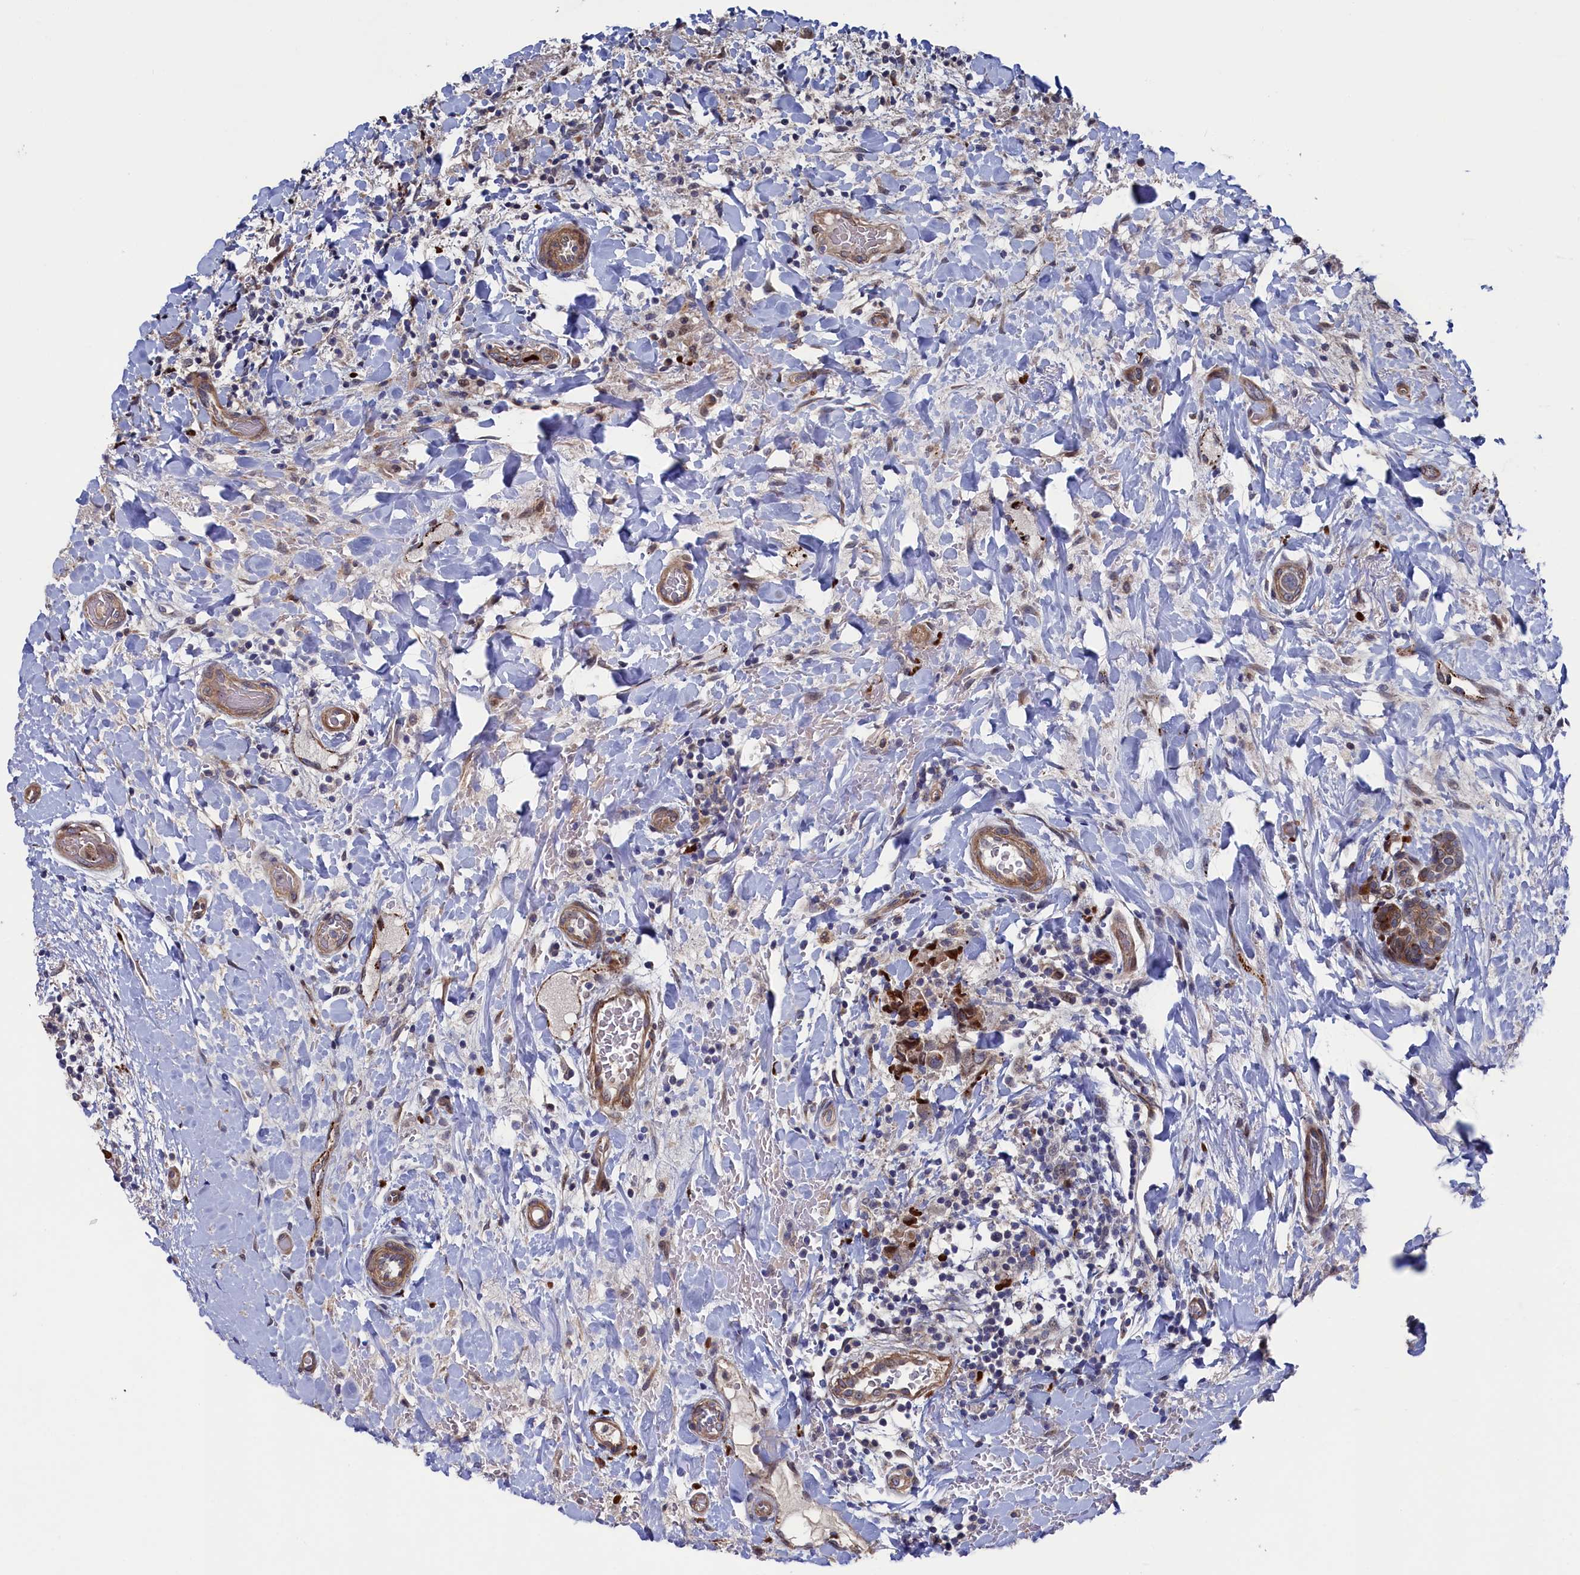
{"staining": {"intensity": "moderate", "quantity": "<25%", "location": "cytoplasmic/membranous"}, "tissue": "breast cancer", "cell_type": "Tumor cells", "image_type": "cancer", "snomed": [{"axis": "morphology", "description": "Normal tissue, NOS"}, {"axis": "morphology", "description": "Duct carcinoma"}, {"axis": "topography", "description": "Breast"}], "caption": "Brown immunohistochemical staining in human breast invasive ductal carcinoma shows moderate cytoplasmic/membranous positivity in about <25% of tumor cells. The staining is performed using DAB brown chromogen to label protein expression. The nuclei are counter-stained blue using hematoxylin.", "gene": "ZNF891", "patient": {"sex": "female", "age": 62}}